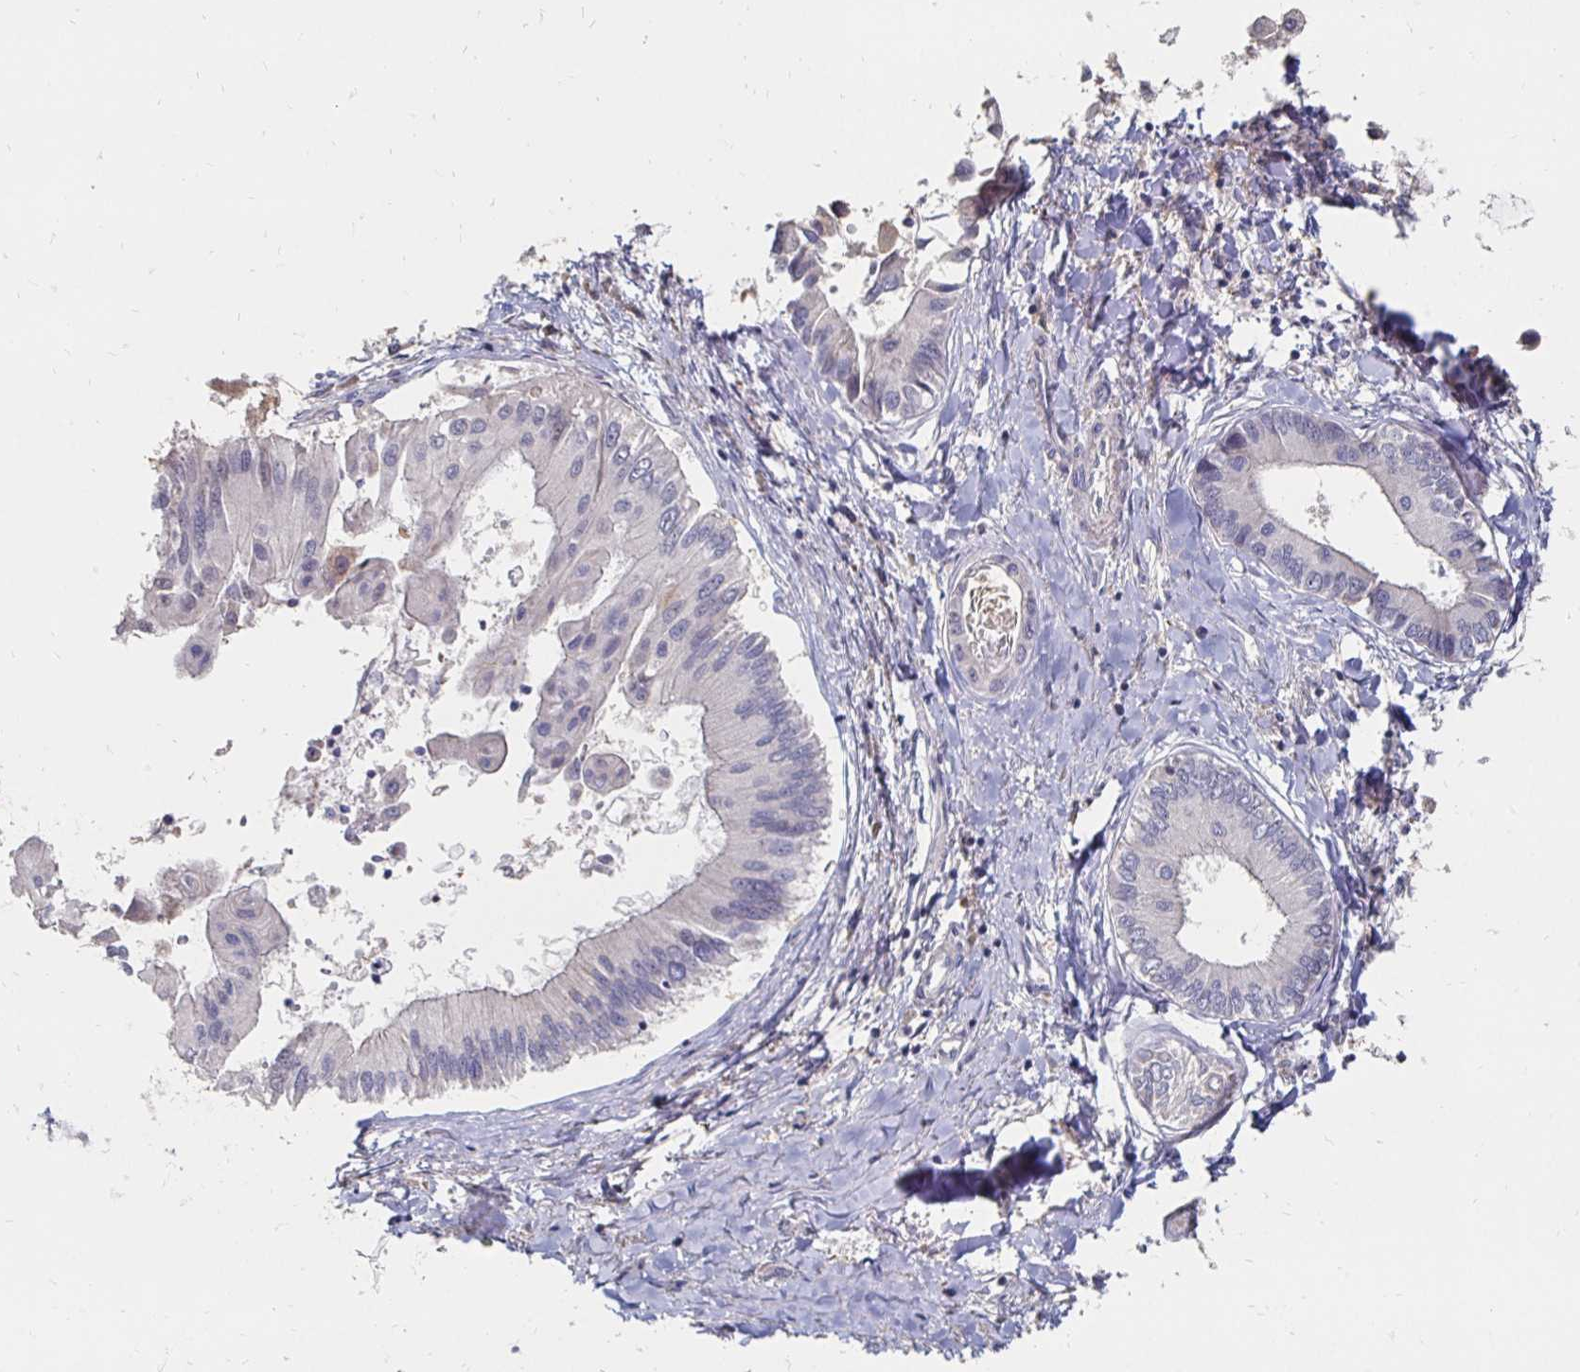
{"staining": {"intensity": "negative", "quantity": "none", "location": "none"}, "tissue": "liver cancer", "cell_type": "Tumor cells", "image_type": "cancer", "snomed": [{"axis": "morphology", "description": "Cholangiocarcinoma"}, {"axis": "topography", "description": "Liver"}], "caption": "The IHC micrograph has no significant expression in tumor cells of liver cancer tissue.", "gene": "ZNF727", "patient": {"sex": "male", "age": 66}}